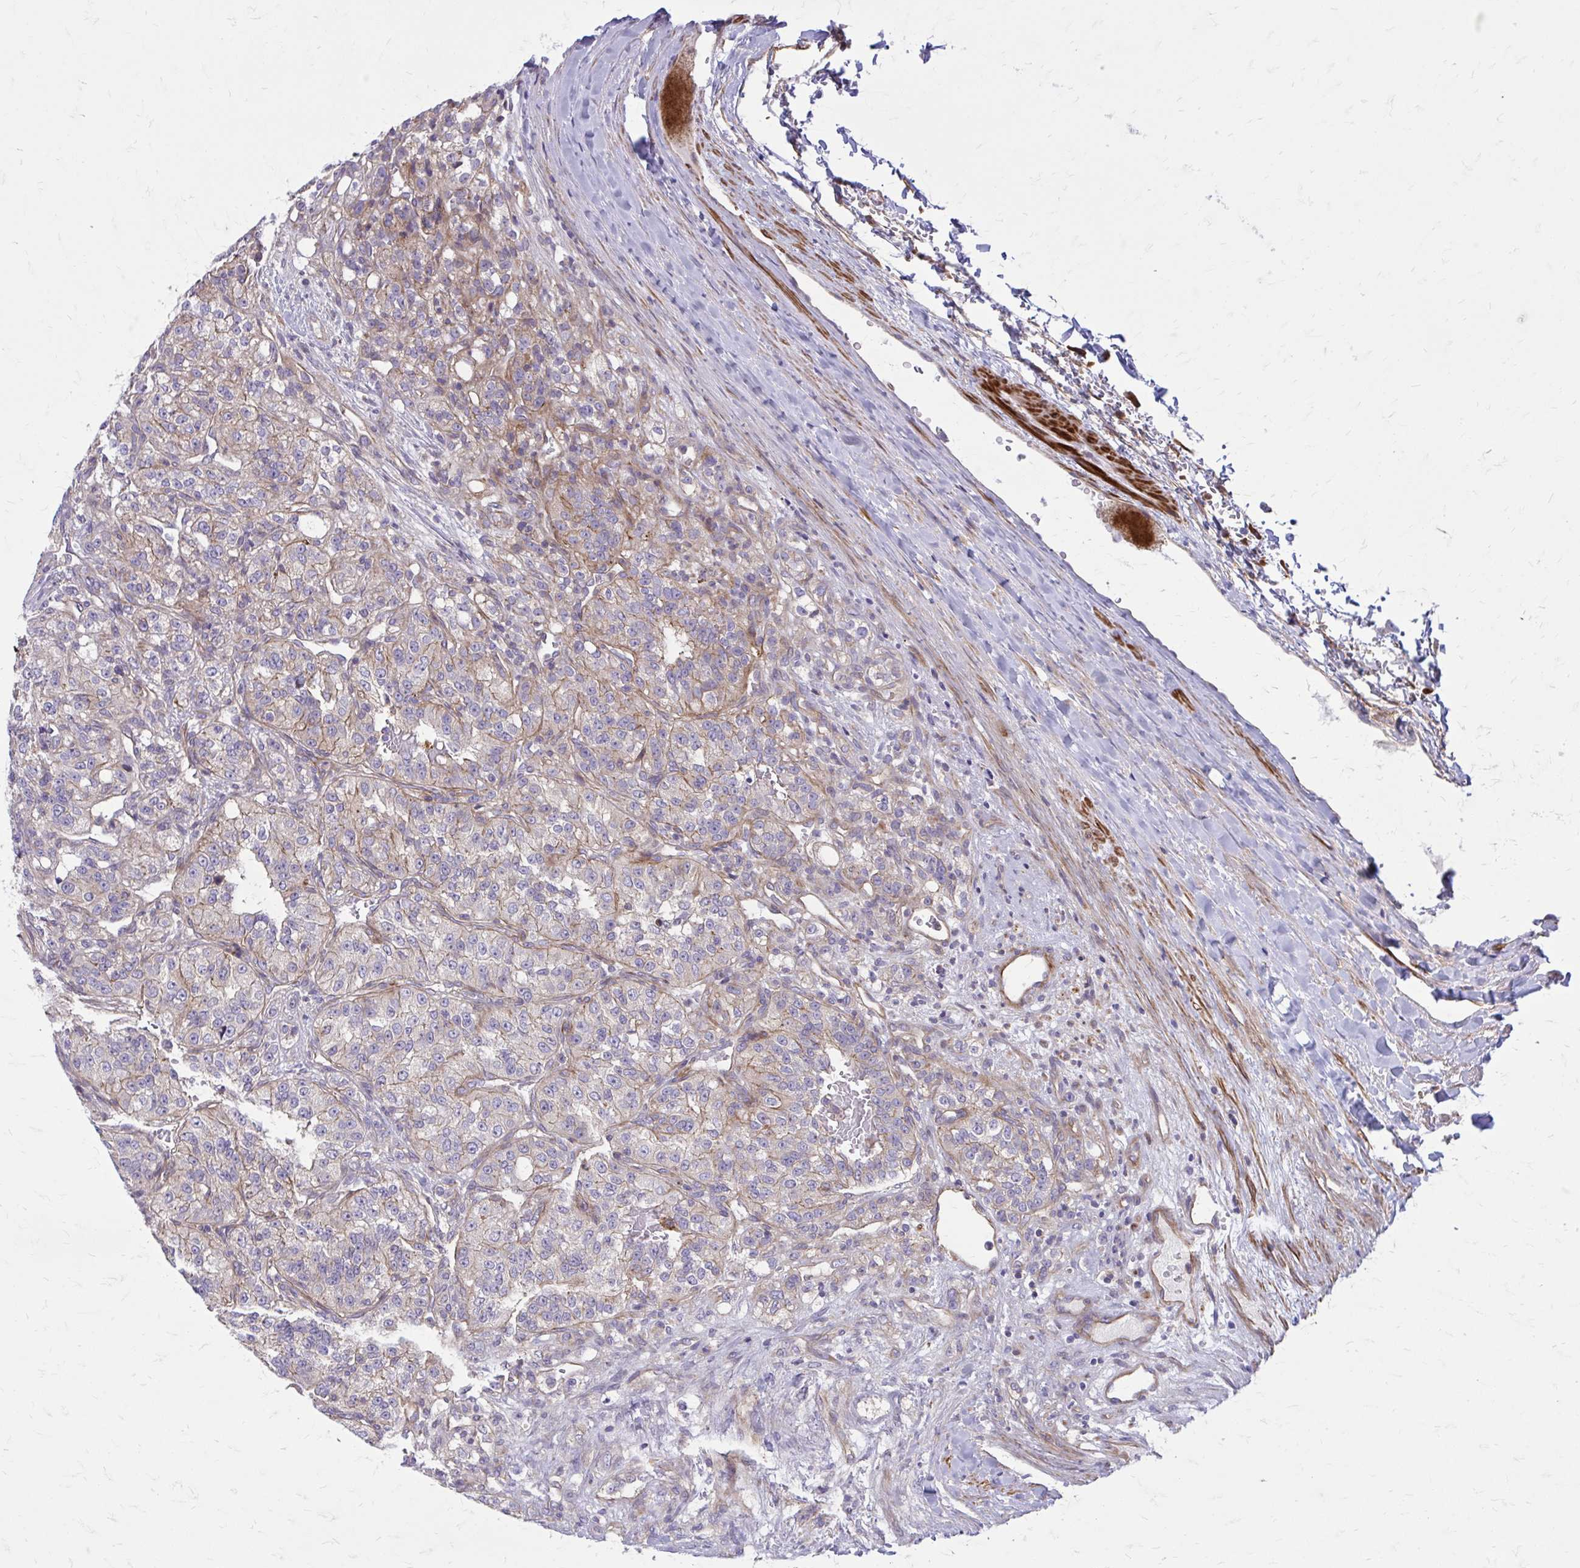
{"staining": {"intensity": "weak", "quantity": "<25%", "location": "cytoplasmic/membranous"}, "tissue": "renal cancer", "cell_type": "Tumor cells", "image_type": "cancer", "snomed": [{"axis": "morphology", "description": "Adenocarcinoma, NOS"}, {"axis": "topography", "description": "Kidney"}], "caption": "Tumor cells show no significant staining in renal adenocarcinoma.", "gene": "FAP", "patient": {"sex": "female", "age": 63}}